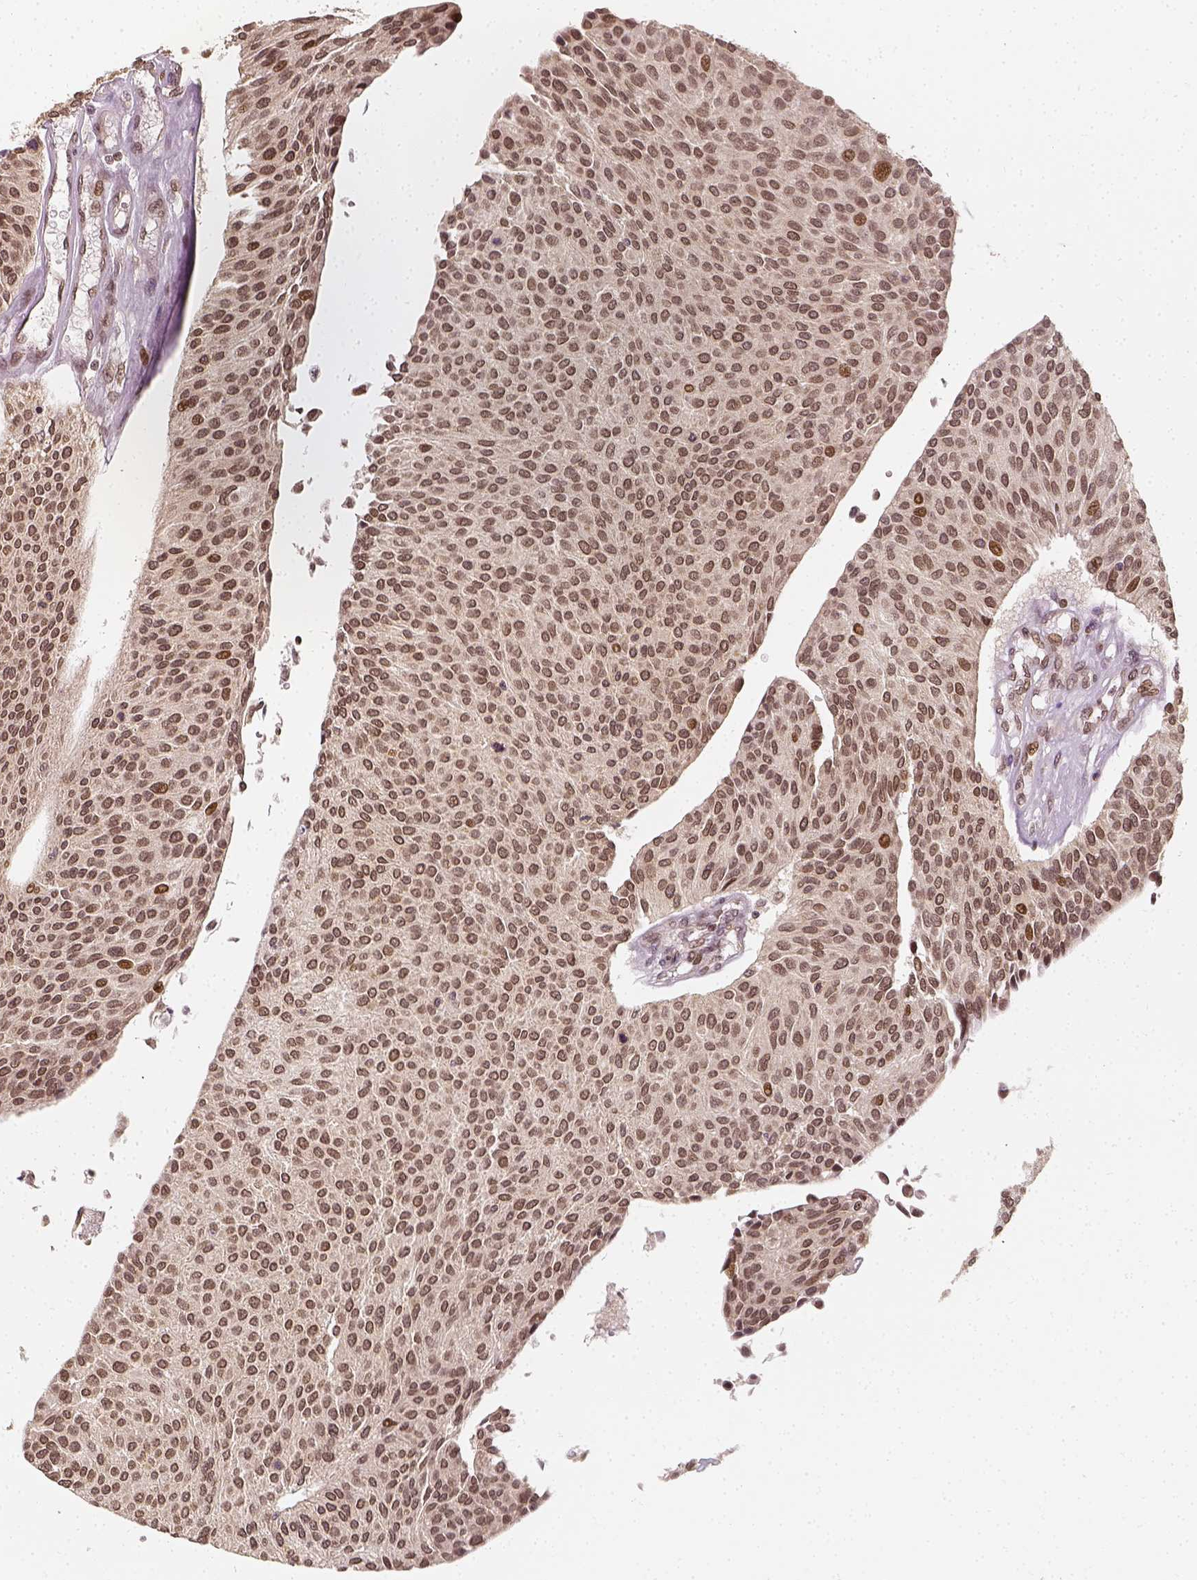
{"staining": {"intensity": "moderate", "quantity": "<25%", "location": "nuclear"}, "tissue": "urothelial cancer", "cell_type": "Tumor cells", "image_type": "cancer", "snomed": [{"axis": "morphology", "description": "Urothelial carcinoma, NOS"}, {"axis": "topography", "description": "Urinary bladder"}], "caption": "Immunohistochemical staining of transitional cell carcinoma shows moderate nuclear protein staining in about <25% of tumor cells.", "gene": "ZMAT3", "patient": {"sex": "male", "age": 55}}